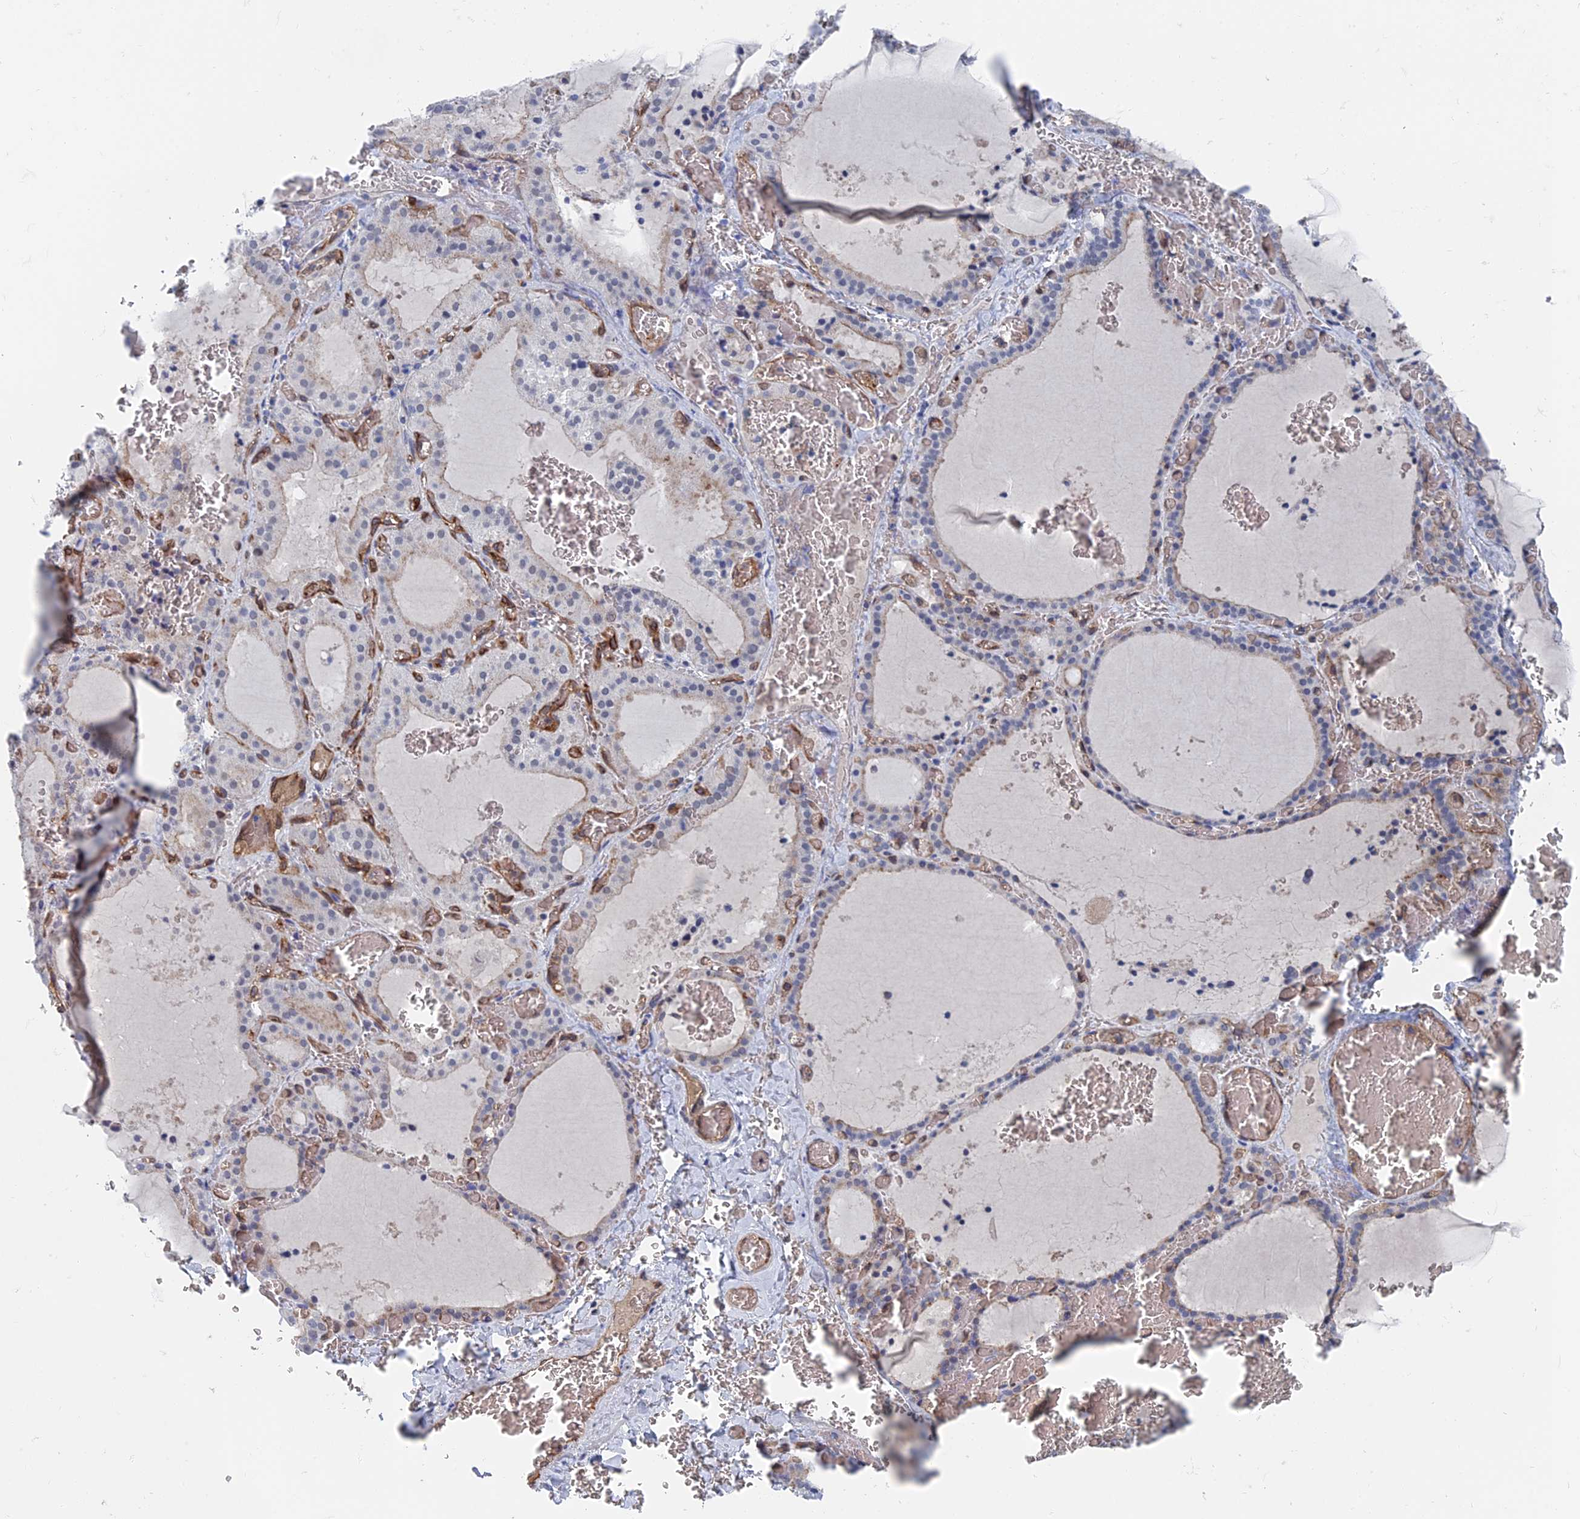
{"staining": {"intensity": "strong", "quantity": "<25%", "location": "cytoplasmic/membranous"}, "tissue": "thyroid gland", "cell_type": "Glandular cells", "image_type": "normal", "snomed": [{"axis": "morphology", "description": "Normal tissue, NOS"}, {"axis": "topography", "description": "Thyroid gland"}], "caption": "Protein expression by immunohistochemistry reveals strong cytoplasmic/membranous positivity in approximately <25% of glandular cells in normal thyroid gland. The staining was performed using DAB (3,3'-diaminobenzidine), with brown indicating positive protein expression. Nuclei are stained blue with hematoxylin.", "gene": "ARAP3", "patient": {"sex": "female", "age": 39}}